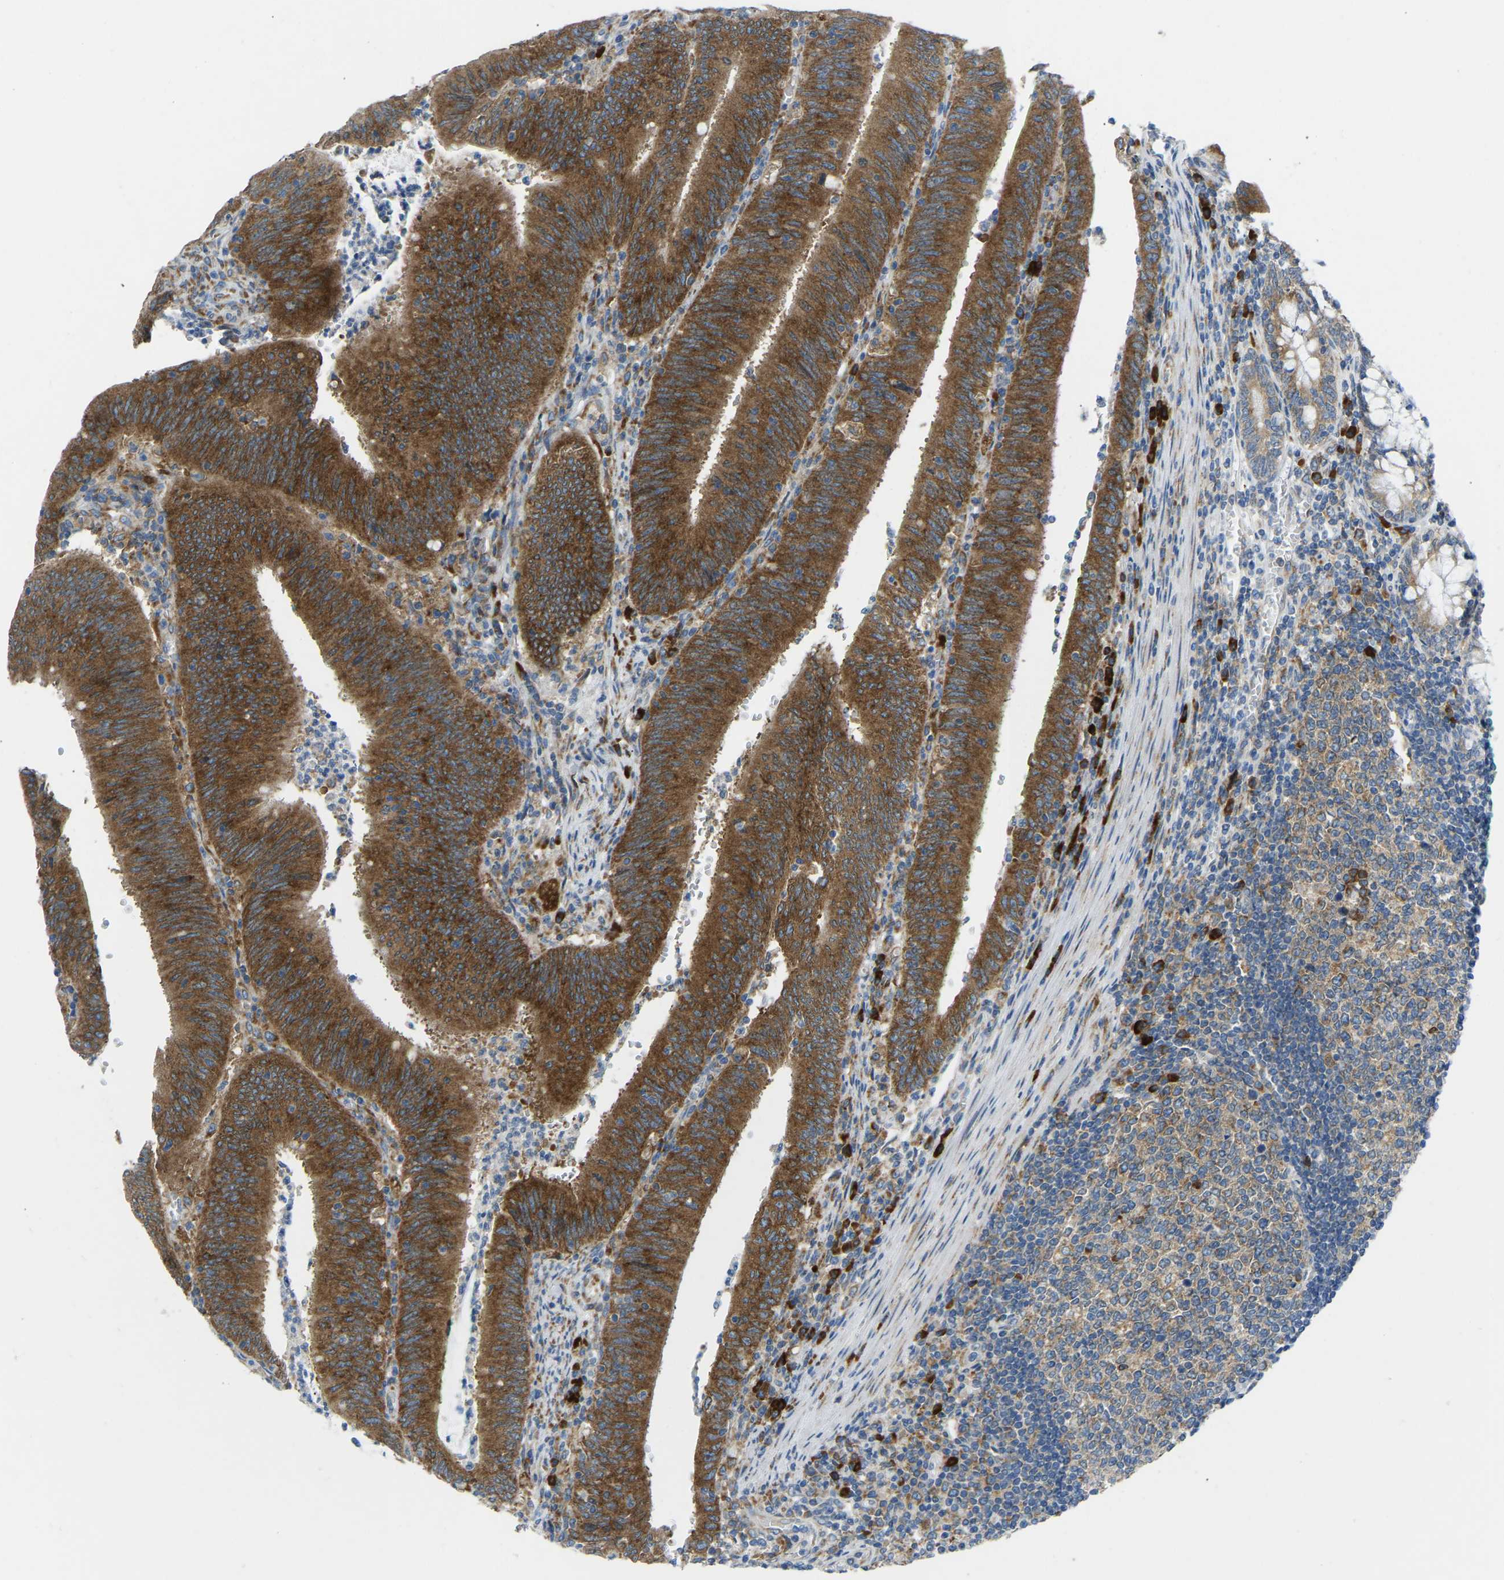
{"staining": {"intensity": "strong", "quantity": ">75%", "location": "cytoplasmic/membranous"}, "tissue": "colorectal cancer", "cell_type": "Tumor cells", "image_type": "cancer", "snomed": [{"axis": "morphology", "description": "Normal tissue, NOS"}, {"axis": "morphology", "description": "Adenocarcinoma, NOS"}, {"axis": "topography", "description": "Rectum"}], "caption": "Brown immunohistochemical staining in colorectal cancer (adenocarcinoma) displays strong cytoplasmic/membranous staining in approximately >75% of tumor cells.", "gene": "SND1", "patient": {"sex": "female", "age": 66}}